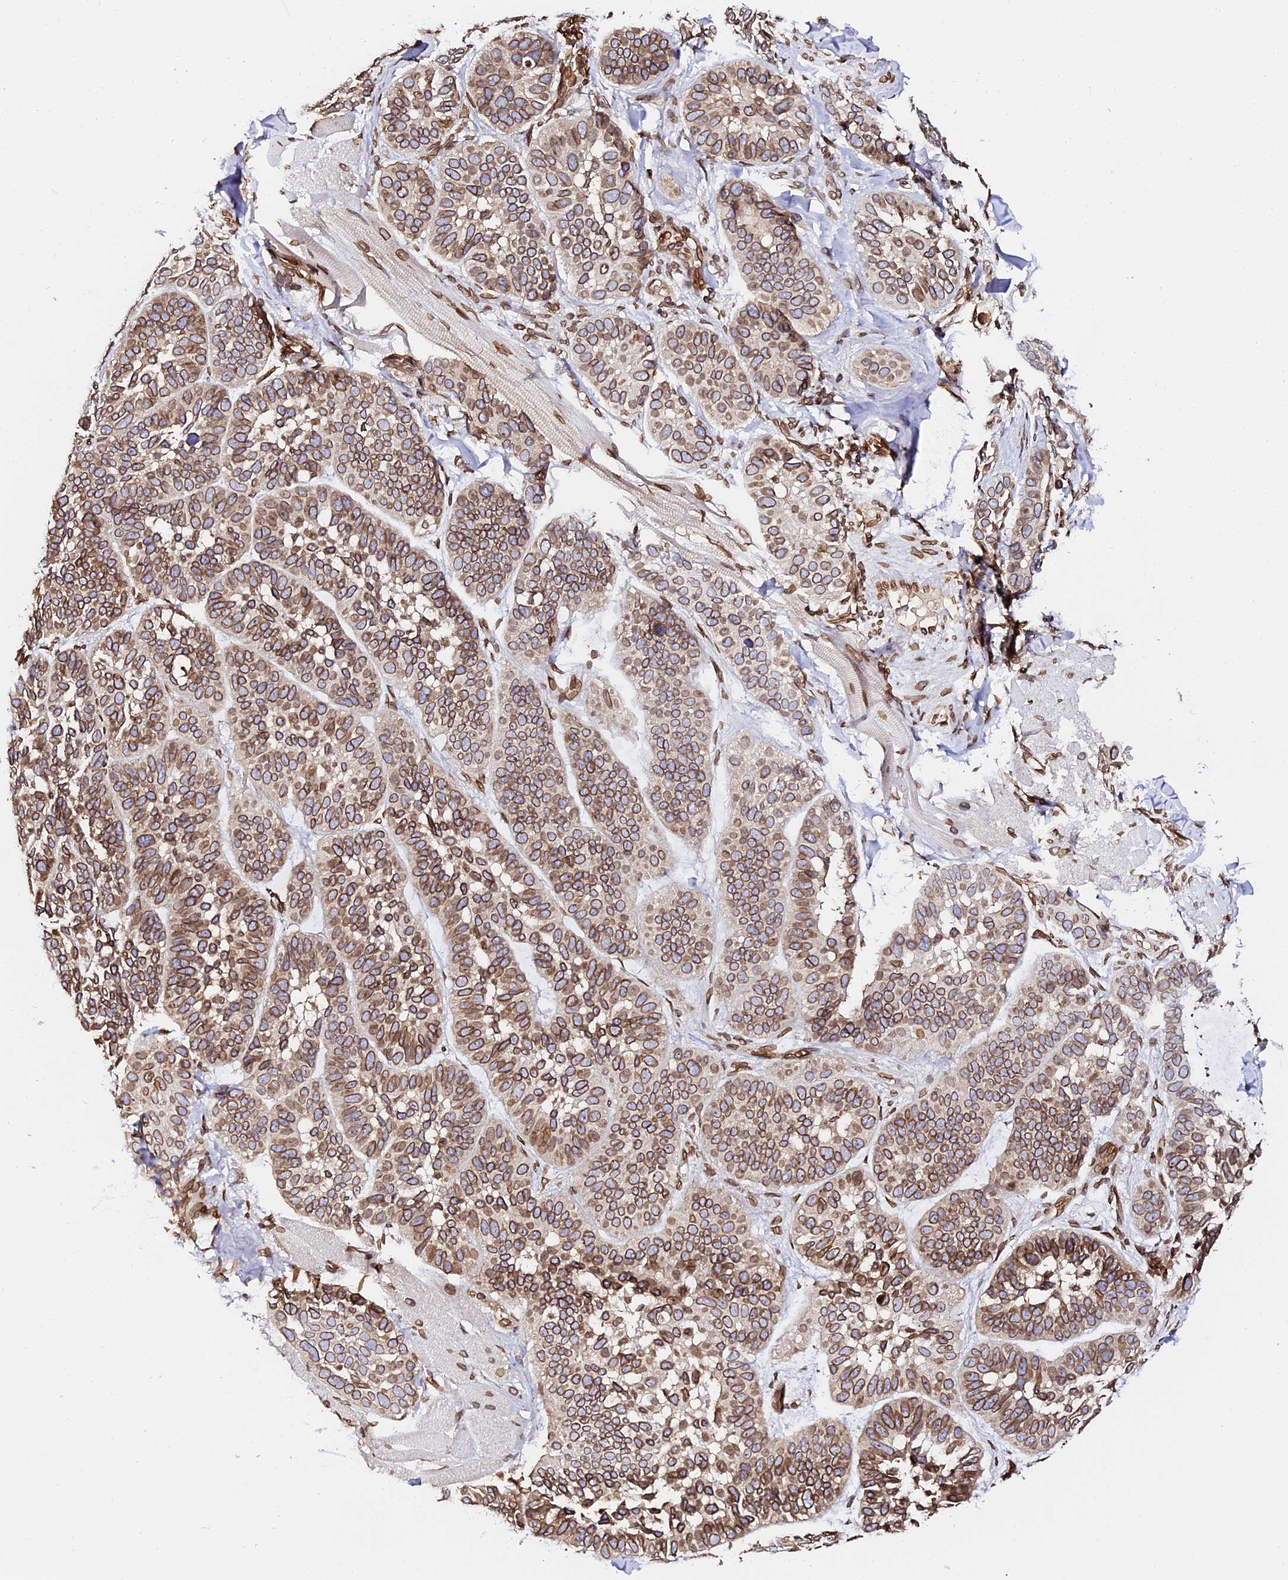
{"staining": {"intensity": "strong", "quantity": ">75%", "location": "cytoplasmic/membranous,nuclear"}, "tissue": "skin cancer", "cell_type": "Tumor cells", "image_type": "cancer", "snomed": [{"axis": "morphology", "description": "Basal cell carcinoma"}, {"axis": "topography", "description": "Skin"}], "caption": "Brown immunohistochemical staining in human basal cell carcinoma (skin) demonstrates strong cytoplasmic/membranous and nuclear expression in approximately >75% of tumor cells. (DAB IHC, brown staining for protein, blue staining for nuclei).", "gene": "ANAPC5", "patient": {"sex": "male", "age": 62}}